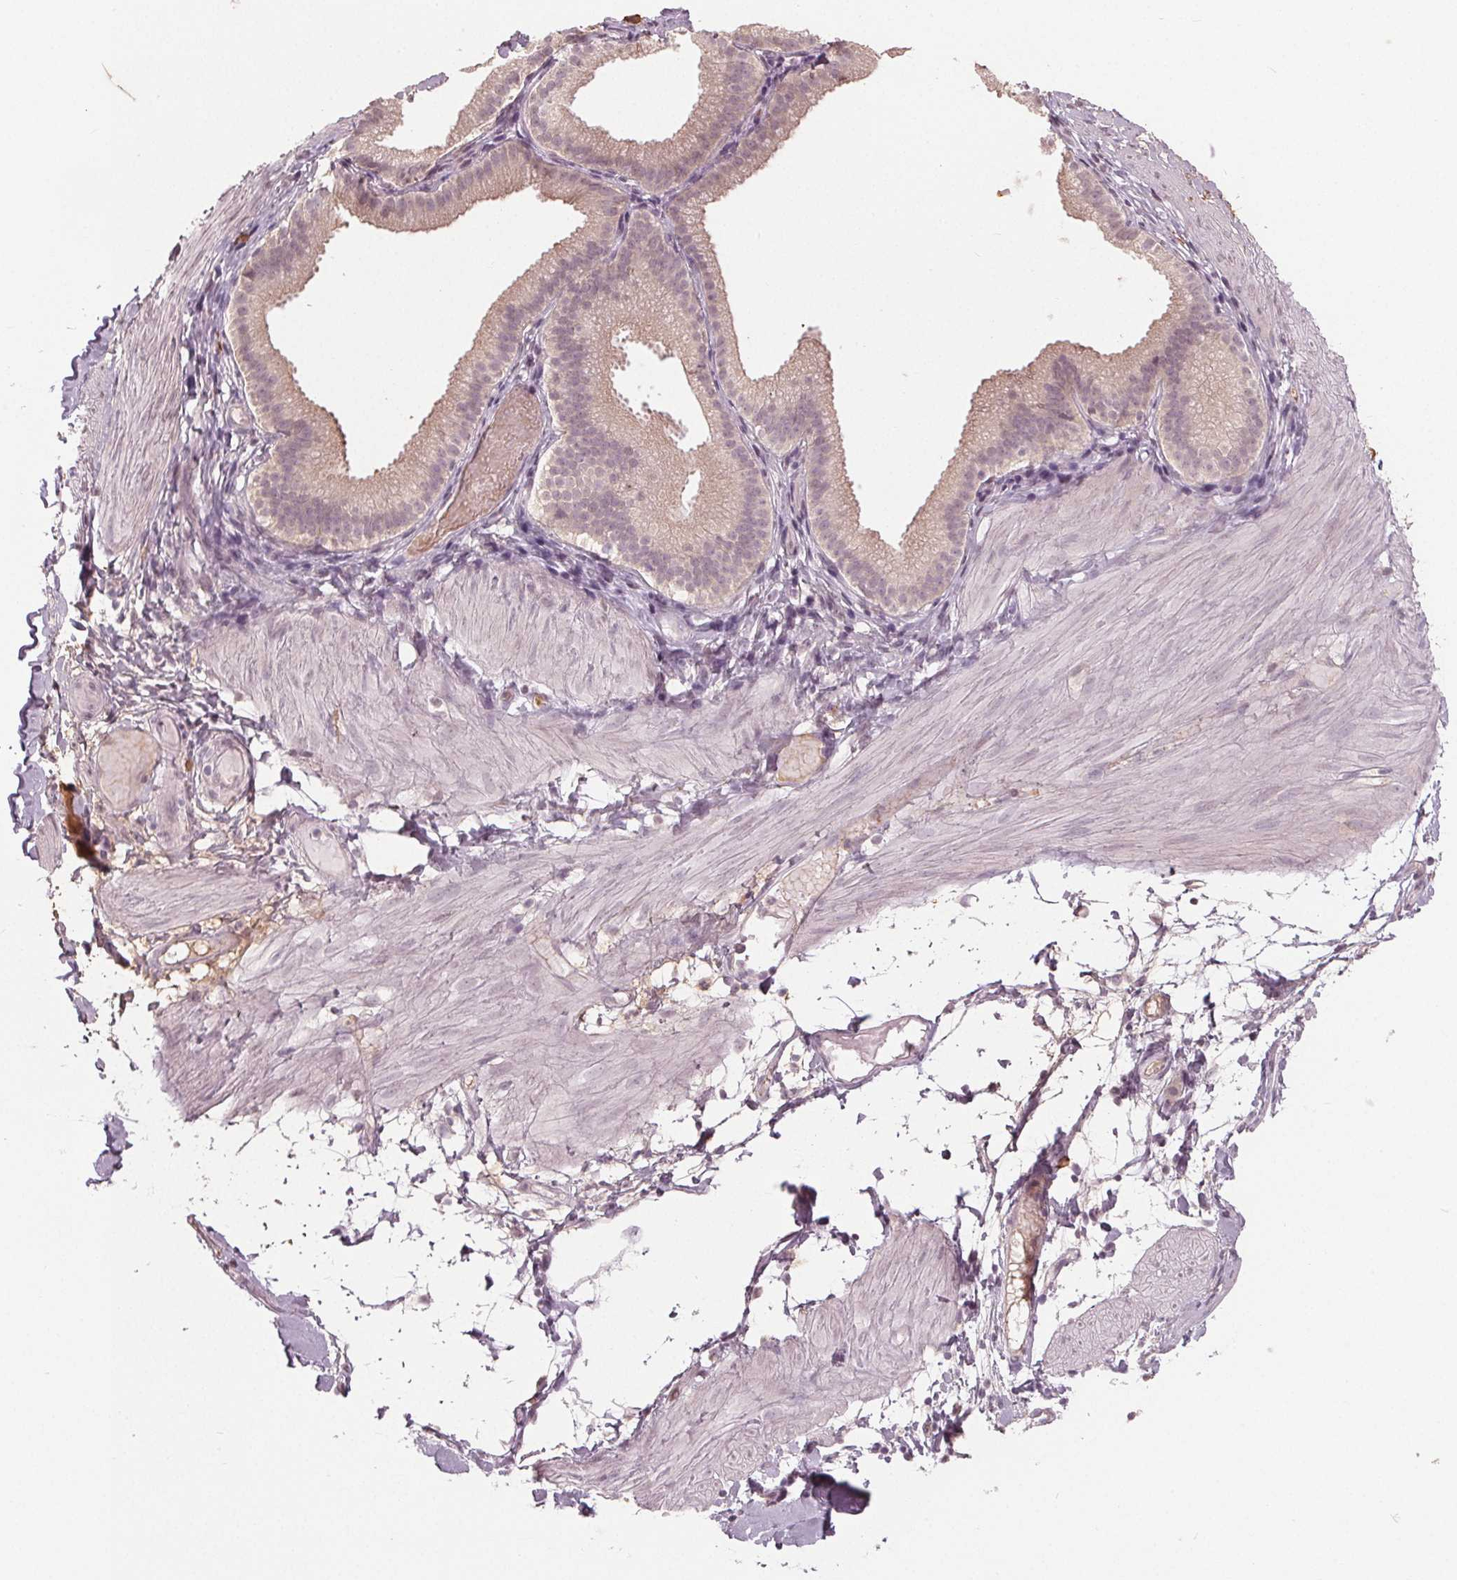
{"staining": {"intensity": "negative", "quantity": "none", "location": "none"}, "tissue": "adipose tissue", "cell_type": "Adipocytes", "image_type": "normal", "snomed": [{"axis": "morphology", "description": "Normal tissue, NOS"}, {"axis": "topography", "description": "Gallbladder"}, {"axis": "topography", "description": "Peripheral nerve tissue"}], "caption": "Adipocytes show no significant protein positivity in normal adipose tissue.", "gene": "CXCL16", "patient": {"sex": "female", "age": 45}}